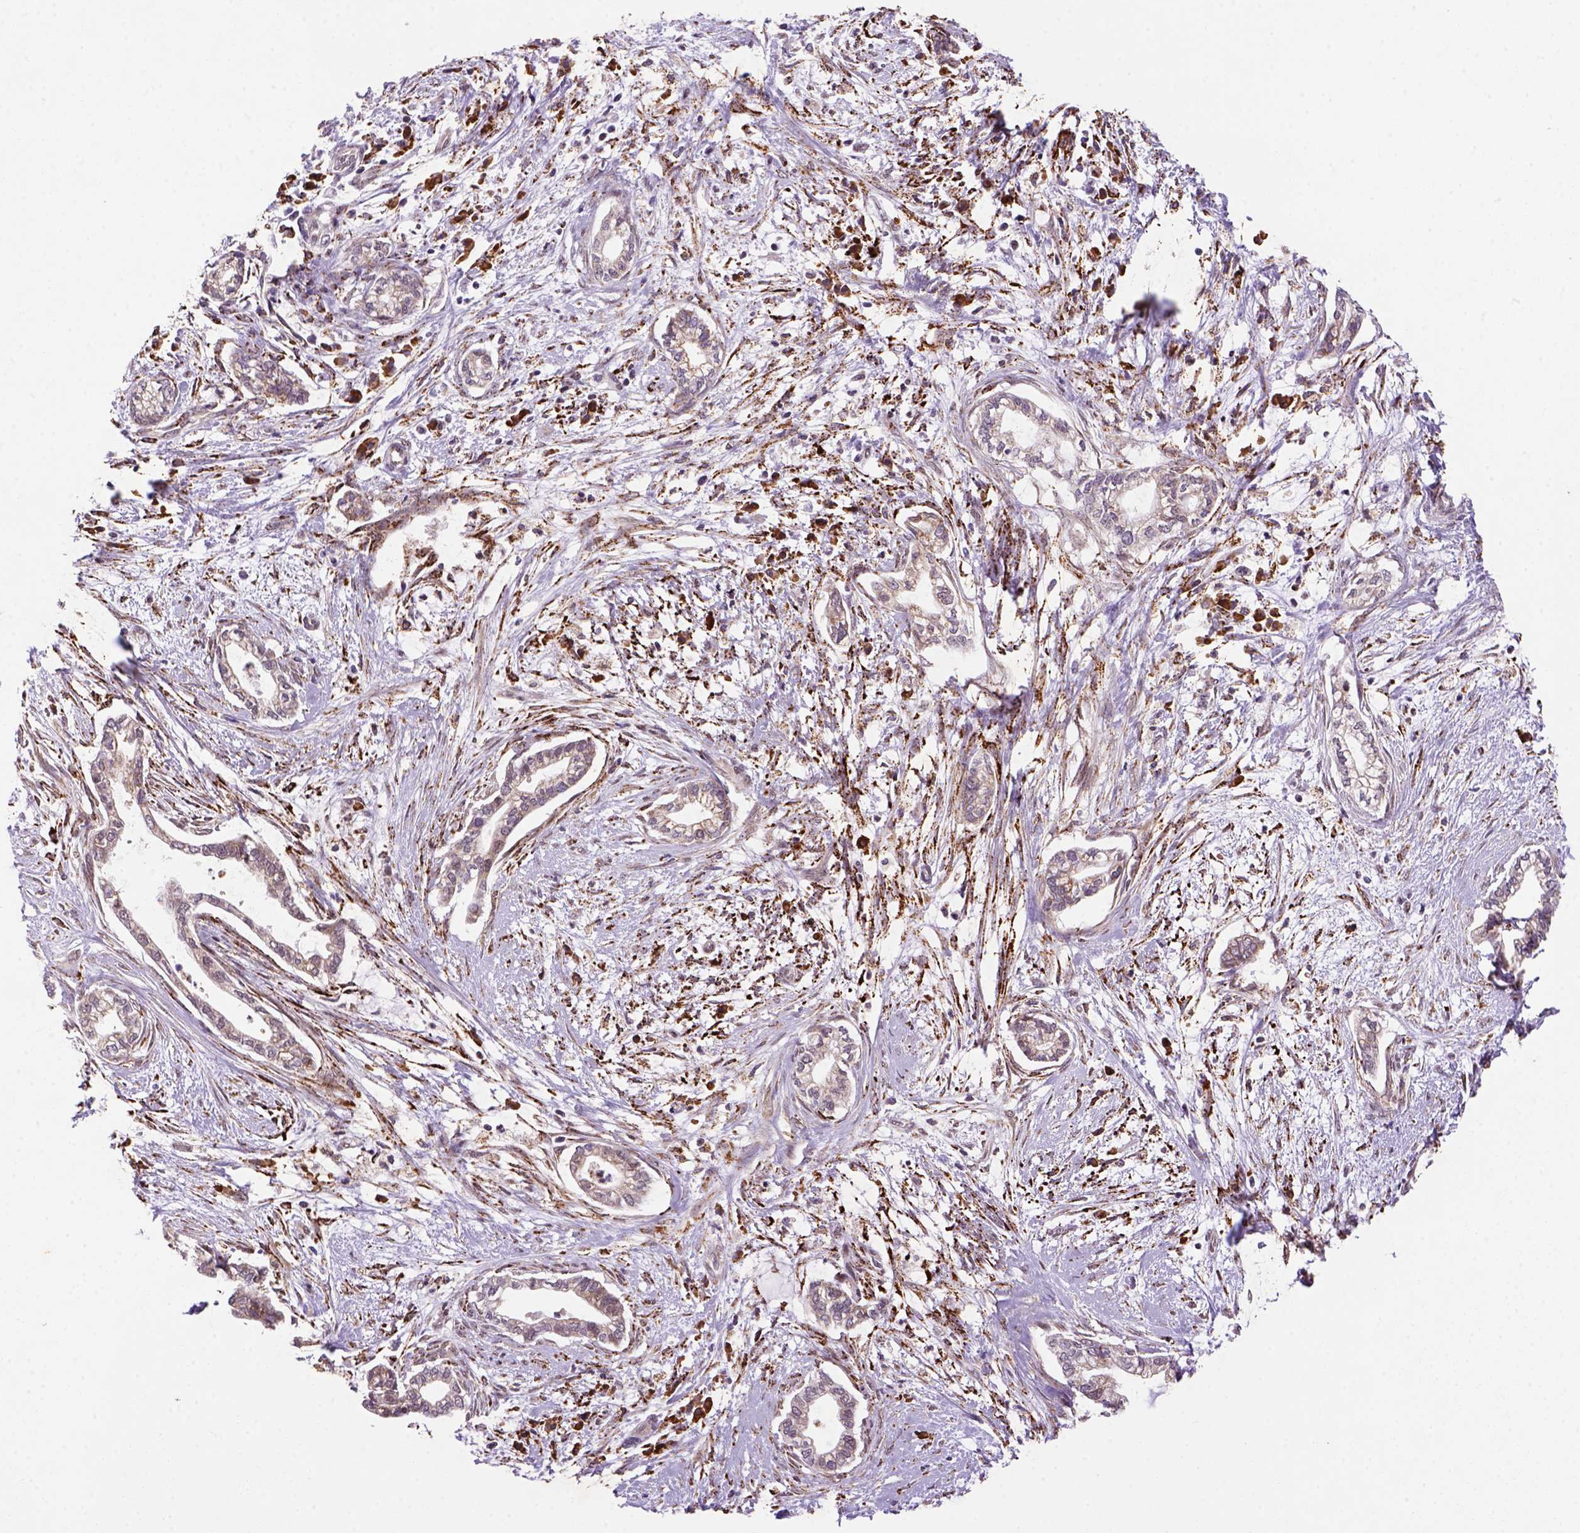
{"staining": {"intensity": "negative", "quantity": "none", "location": "none"}, "tissue": "cervical cancer", "cell_type": "Tumor cells", "image_type": "cancer", "snomed": [{"axis": "morphology", "description": "Adenocarcinoma, NOS"}, {"axis": "topography", "description": "Cervix"}], "caption": "Immunohistochemistry image of adenocarcinoma (cervical) stained for a protein (brown), which exhibits no positivity in tumor cells. The staining was performed using DAB to visualize the protein expression in brown, while the nuclei were stained in blue with hematoxylin (Magnification: 20x).", "gene": "FZD7", "patient": {"sex": "female", "age": 62}}